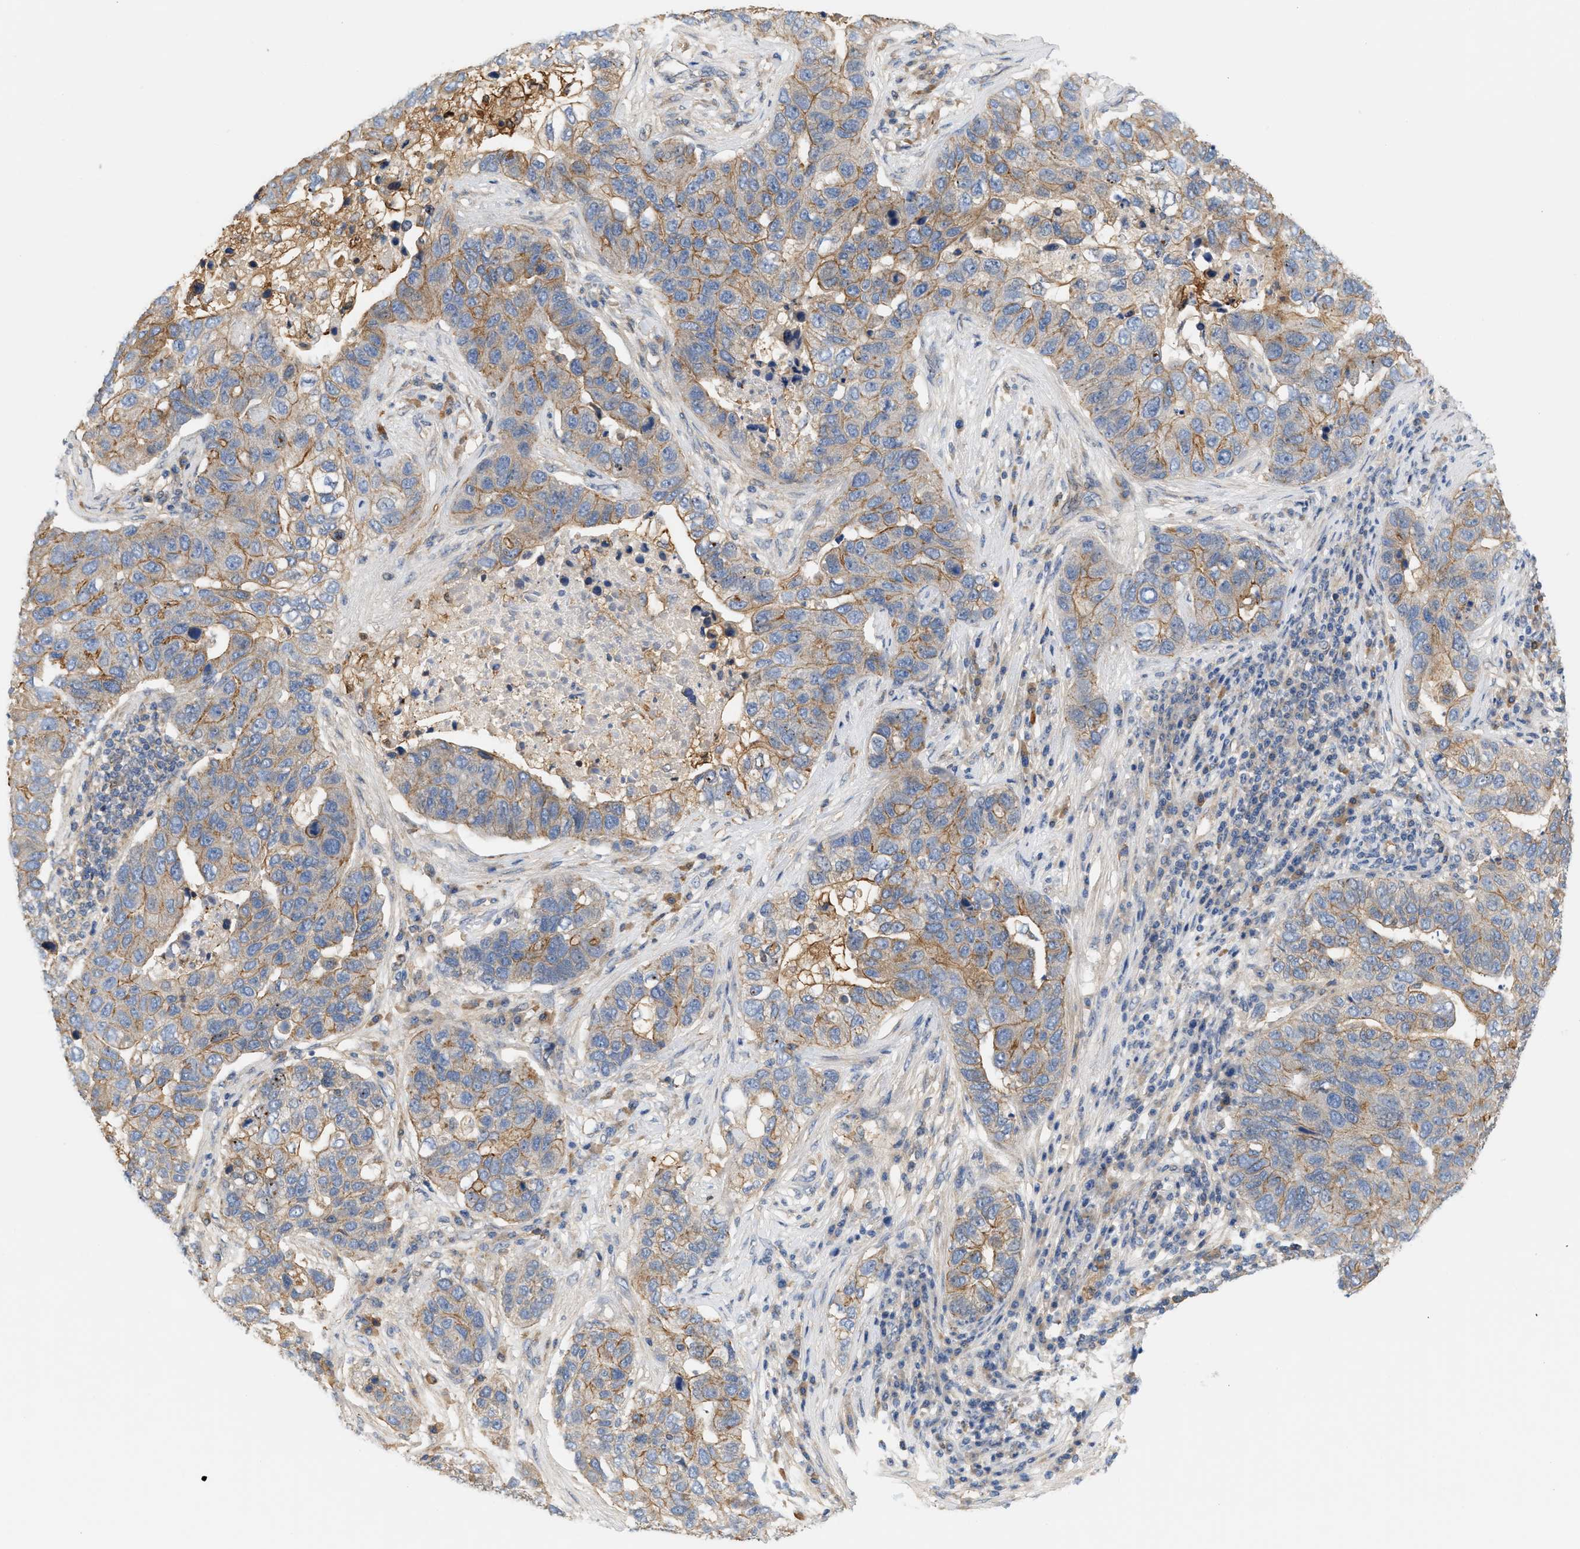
{"staining": {"intensity": "weak", "quantity": ">75%", "location": "cytoplasmic/membranous"}, "tissue": "pancreatic cancer", "cell_type": "Tumor cells", "image_type": "cancer", "snomed": [{"axis": "morphology", "description": "Adenocarcinoma, NOS"}, {"axis": "topography", "description": "Pancreas"}], "caption": "Adenocarcinoma (pancreatic) stained for a protein reveals weak cytoplasmic/membranous positivity in tumor cells.", "gene": "CTXN1", "patient": {"sex": "female", "age": 61}}